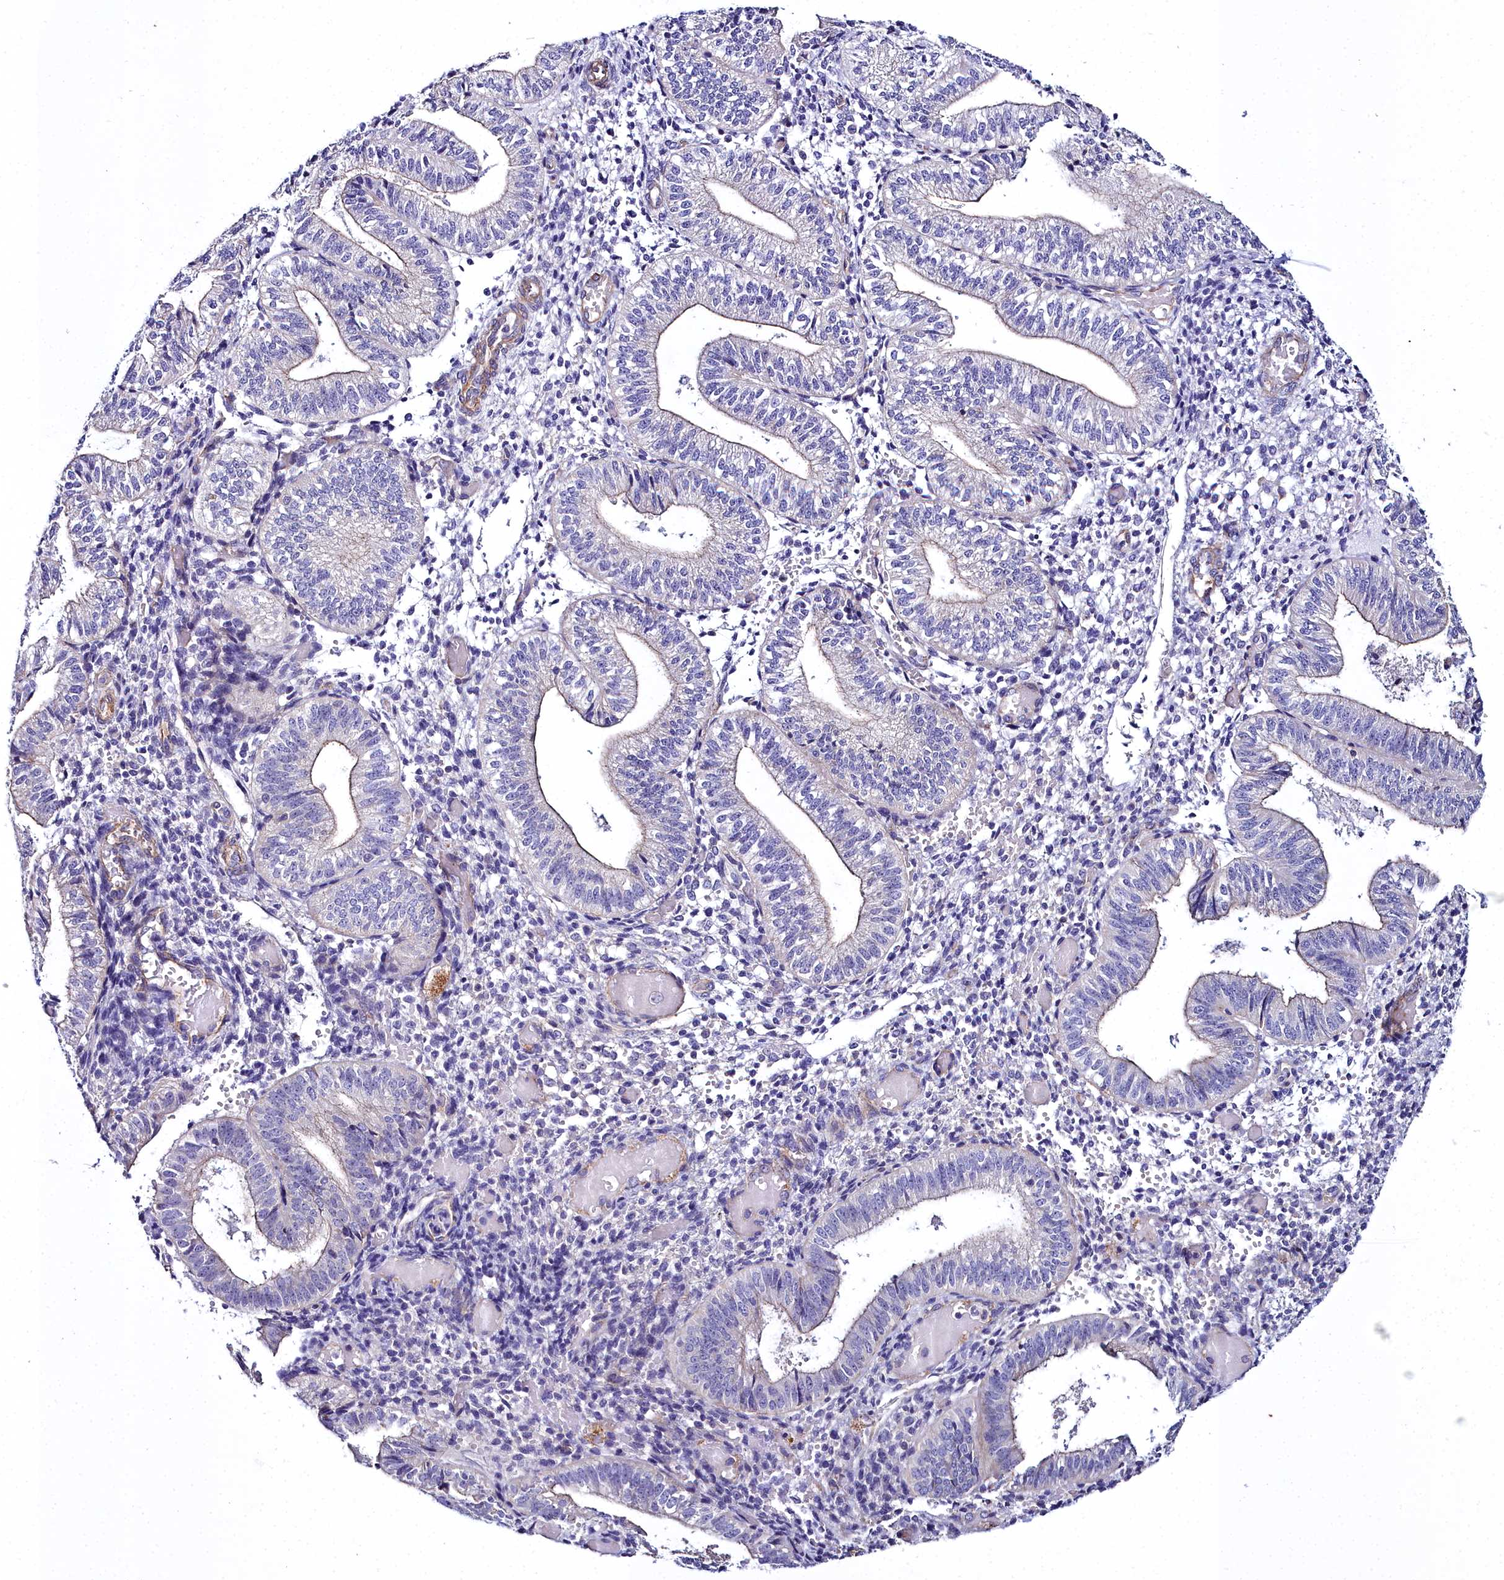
{"staining": {"intensity": "negative", "quantity": "none", "location": "none"}, "tissue": "endometrium", "cell_type": "Cells in endometrial stroma", "image_type": "normal", "snomed": [{"axis": "morphology", "description": "Normal tissue, NOS"}, {"axis": "topography", "description": "Endometrium"}], "caption": "DAB (3,3'-diaminobenzidine) immunohistochemical staining of normal human endometrium displays no significant positivity in cells in endometrial stroma.", "gene": "FADS3", "patient": {"sex": "female", "age": 34}}